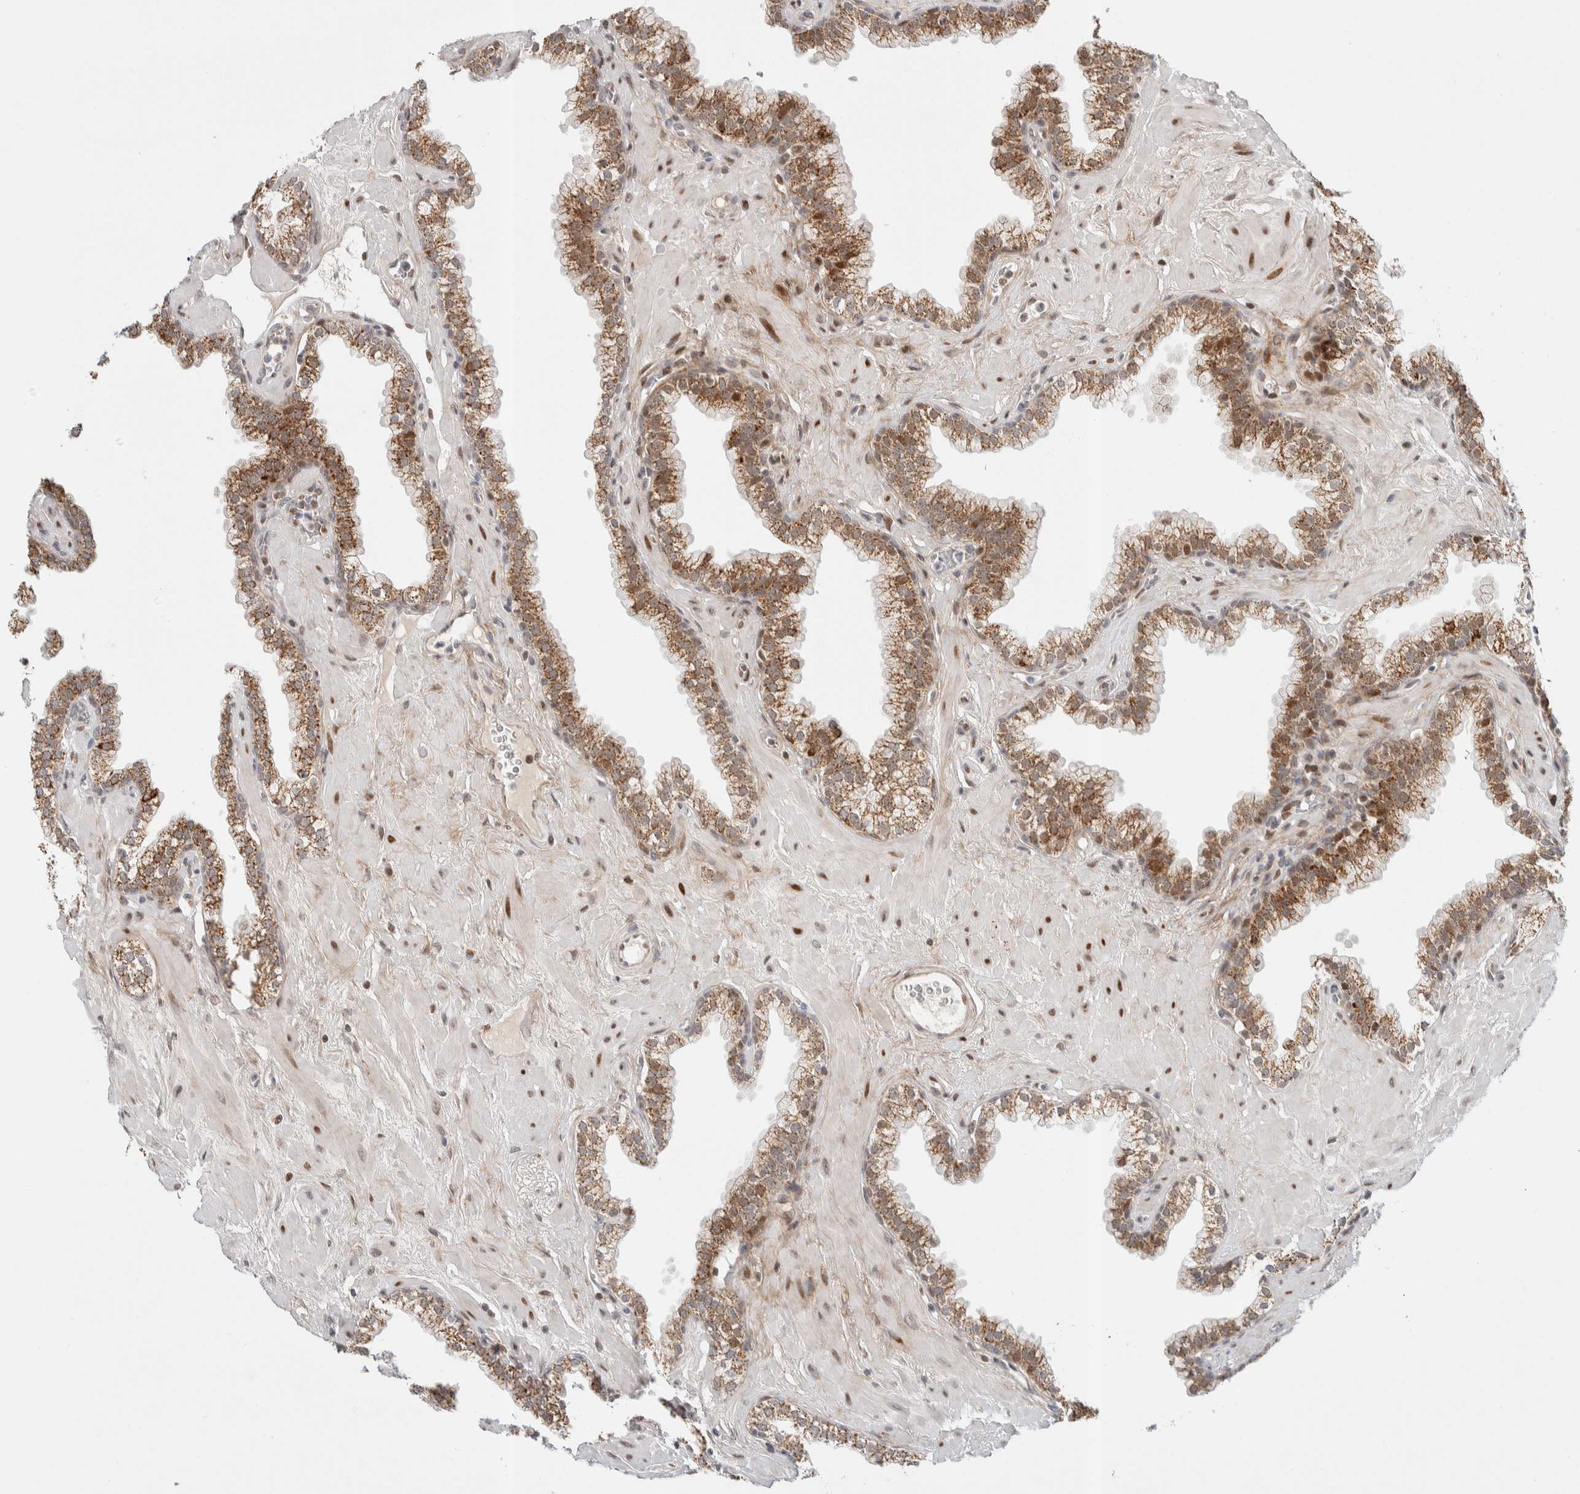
{"staining": {"intensity": "strong", "quantity": ">75%", "location": "cytoplasmic/membranous"}, "tissue": "prostate", "cell_type": "Glandular cells", "image_type": "normal", "snomed": [{"axis": "morphology", "description": "Normal tissue, NOS"}, {"axis": "morphology", "description": "Urothelial carcinoma, Low grade"}, {"axis": "topography", "description": "Urinary bladder"}, {"axis": "topography", "description": "Prostate"}], "caption": "The histopathology image reveals immunohistochemical staining of benign prostate. There is strong cytoplasmic/membranous positivity is seen in approximately >75% of glandular cells. (IHC, brightfield microscopy, high magnification).", "gene": "TSPAN32", "patient": {"sex": "male", "age": 60}}